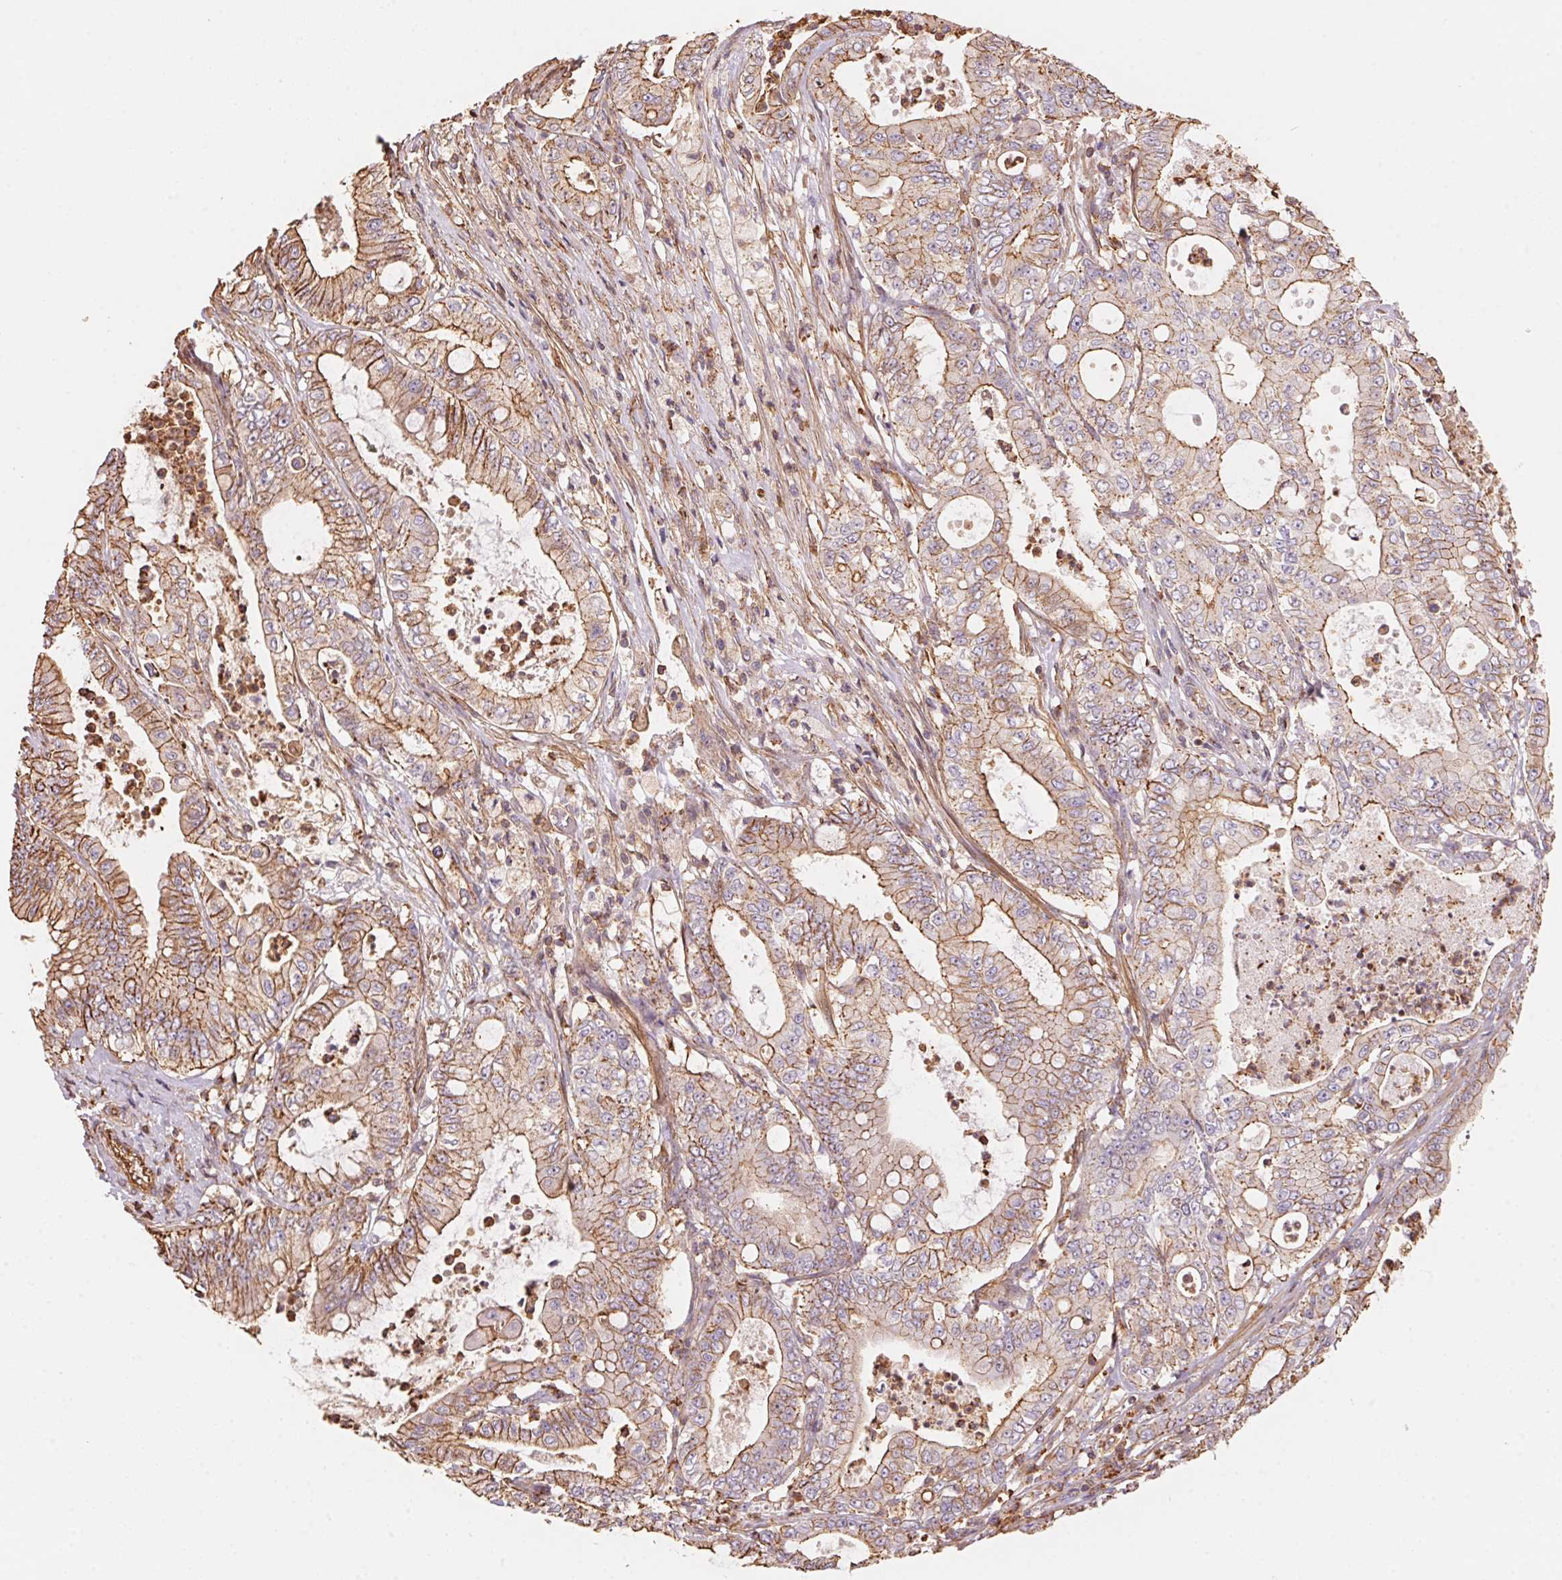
{"staining": {"intensity": "moderate", "quantity": ">75%", "location": "cytoplasmic/membranous"}, "tissue": "pancreatic cancer", "cell_type": "Tumor cells", "image_type": "cancer", "snomed": [{"axis": "morphology", "description": "Adenocarcinoma, NOS"}, {"axis": "topography", "description": "Pancreas"}], "caption": "A medium amount of moderate cytoplasmic/membranous staining is present in approximately >75% of tumor cells in adenocarcinoma (pancreatic) tissue. (DAB (3,3'-diaminobenzidine) IHC with brightfield microscopy, high magnification).", "gene": "FRAS1", "patient": {"sex": "male", "age": 71}}